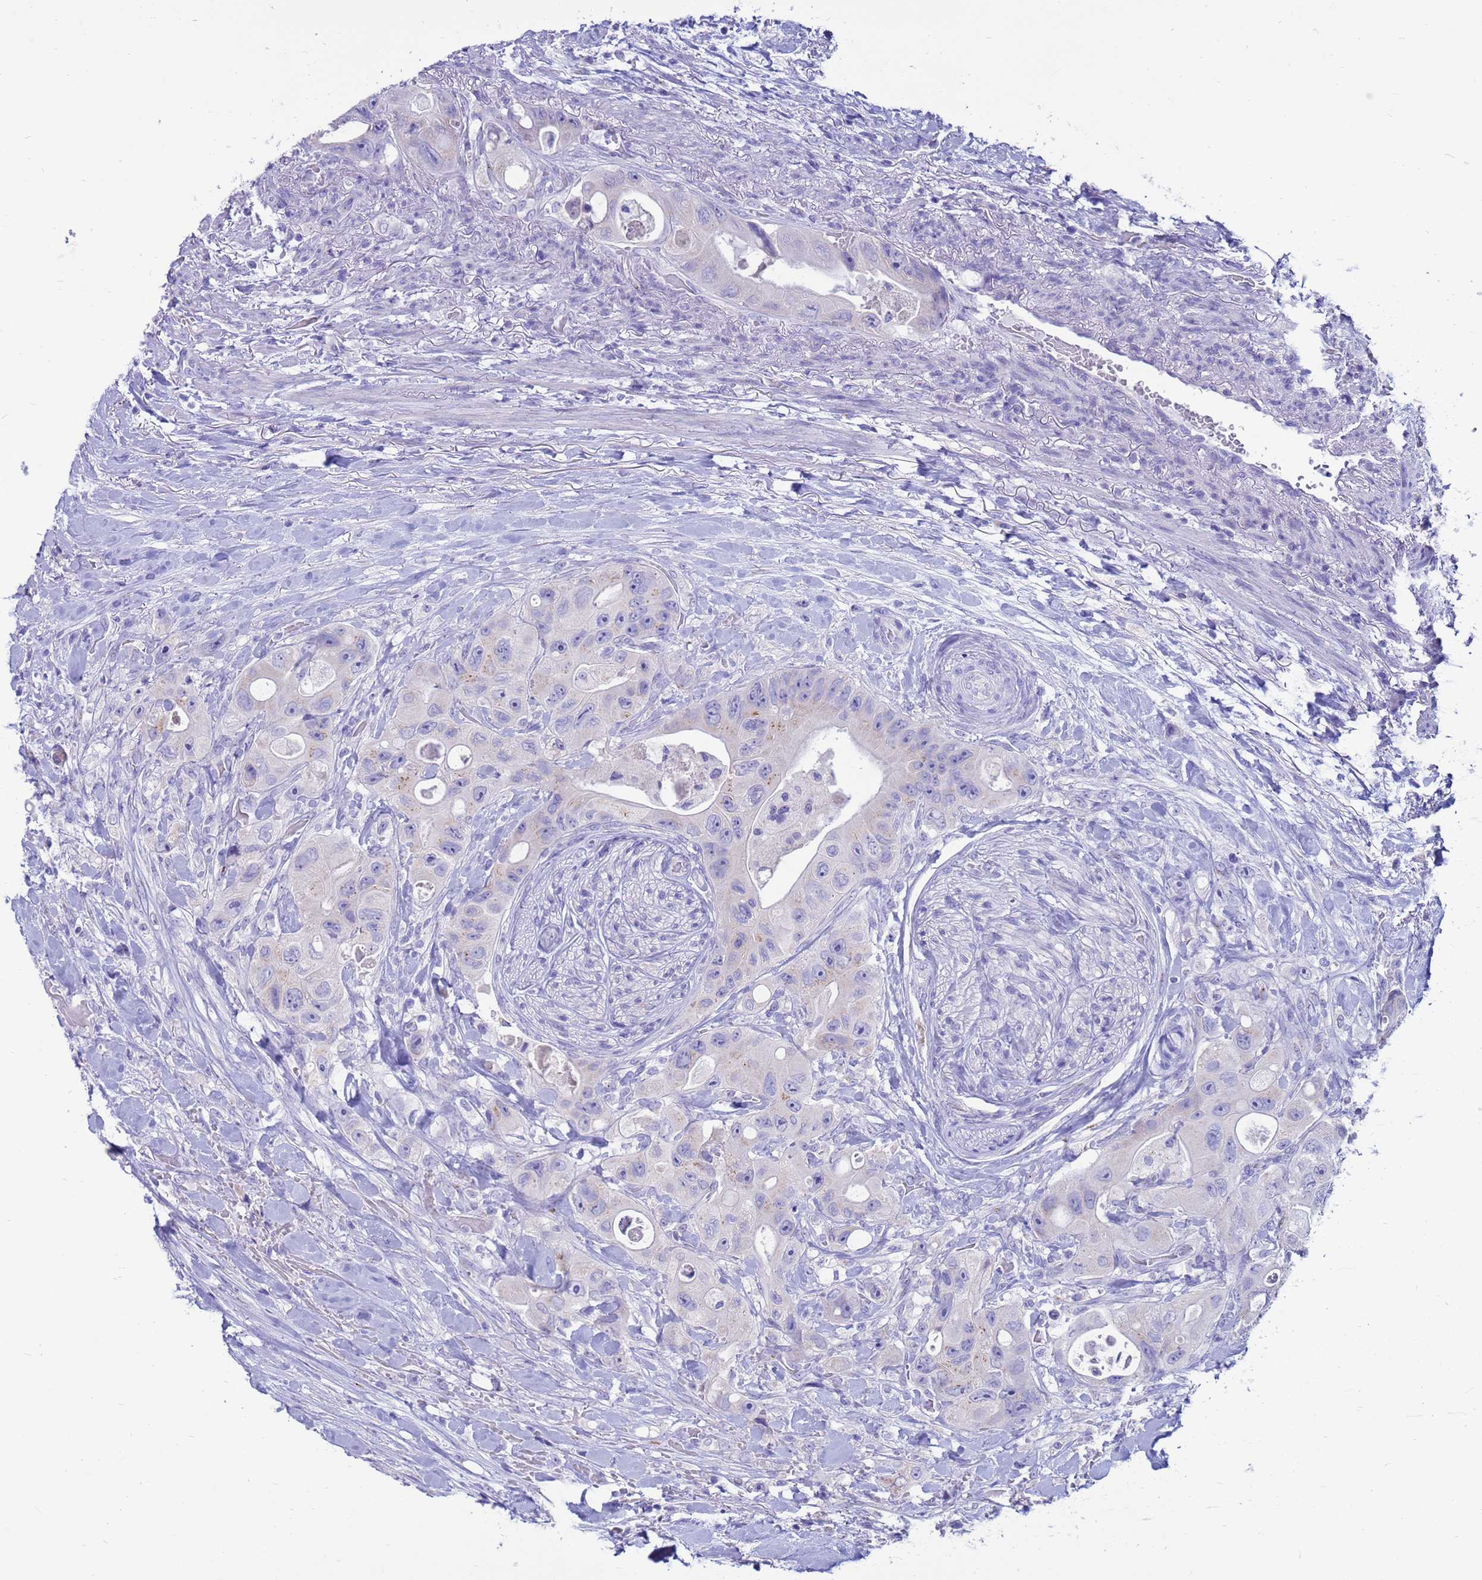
{"staining": {"intensity": "weak", "quantity": "<25%", "location": "cytoplasmic/membranous"}, "tissue": "colorectal cancer", "cell_type": "Tumor cells", "image_type": "cancer", "snomed": [{"axis": "morphology", "description": "Adenocarcinoma, NOS"}, {"axis": "topography", "description": "Colon"}], "caption": "High magnification brightfield microscopy of colorectal cancer (adenocarcinoma) stained with DAB (3,3'-diaminobenzidine) (brown) and counterstained with hematoxylin (blue): tumor cells show no significant staining.", "gene": "PDE10A", "patient": {"sex": "female", "age": 46}}